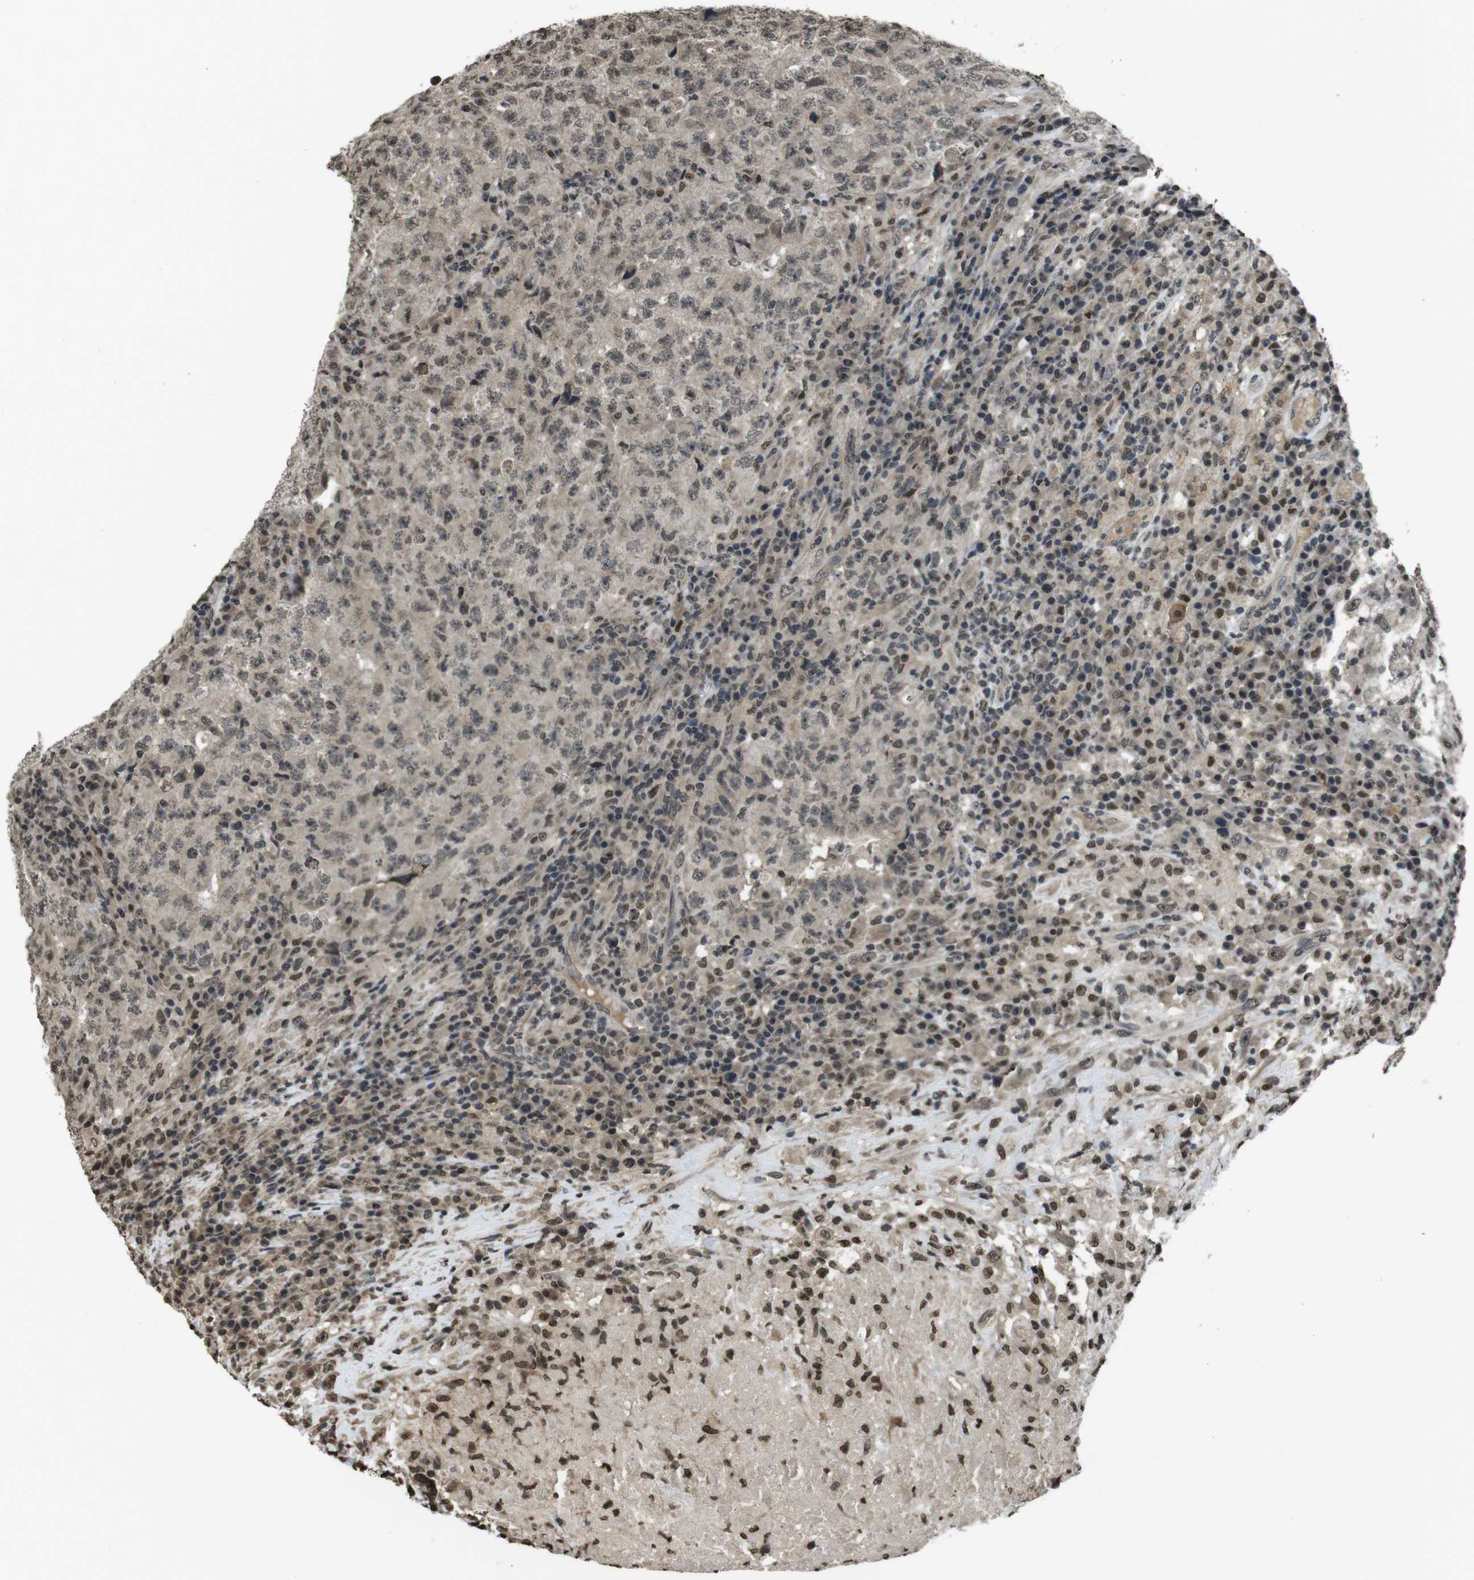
{"staining": {"intensity": "weak", "quantity": ">75%", "location": "nuclear"}, "tissue": "testis cancer", "cell_type": "Tumor cells", "image_type": "cancer", "snomed": [{"axis": "morphology", "description": "Necrosis, NOS"}, {"axis": "morphology", "description": "Carcinoma, Embryonal, NOS"}, {"axis": "topography", "description": "Testis"}], "caption": "Protein staining shows weak nuclear expression in about >75% of tumor cells in testis cancer. (DAB = brown stain, brightfield microscopy at high magnification).", "gene": "MAF", "patient": {"sex": "male", "age": 19}}